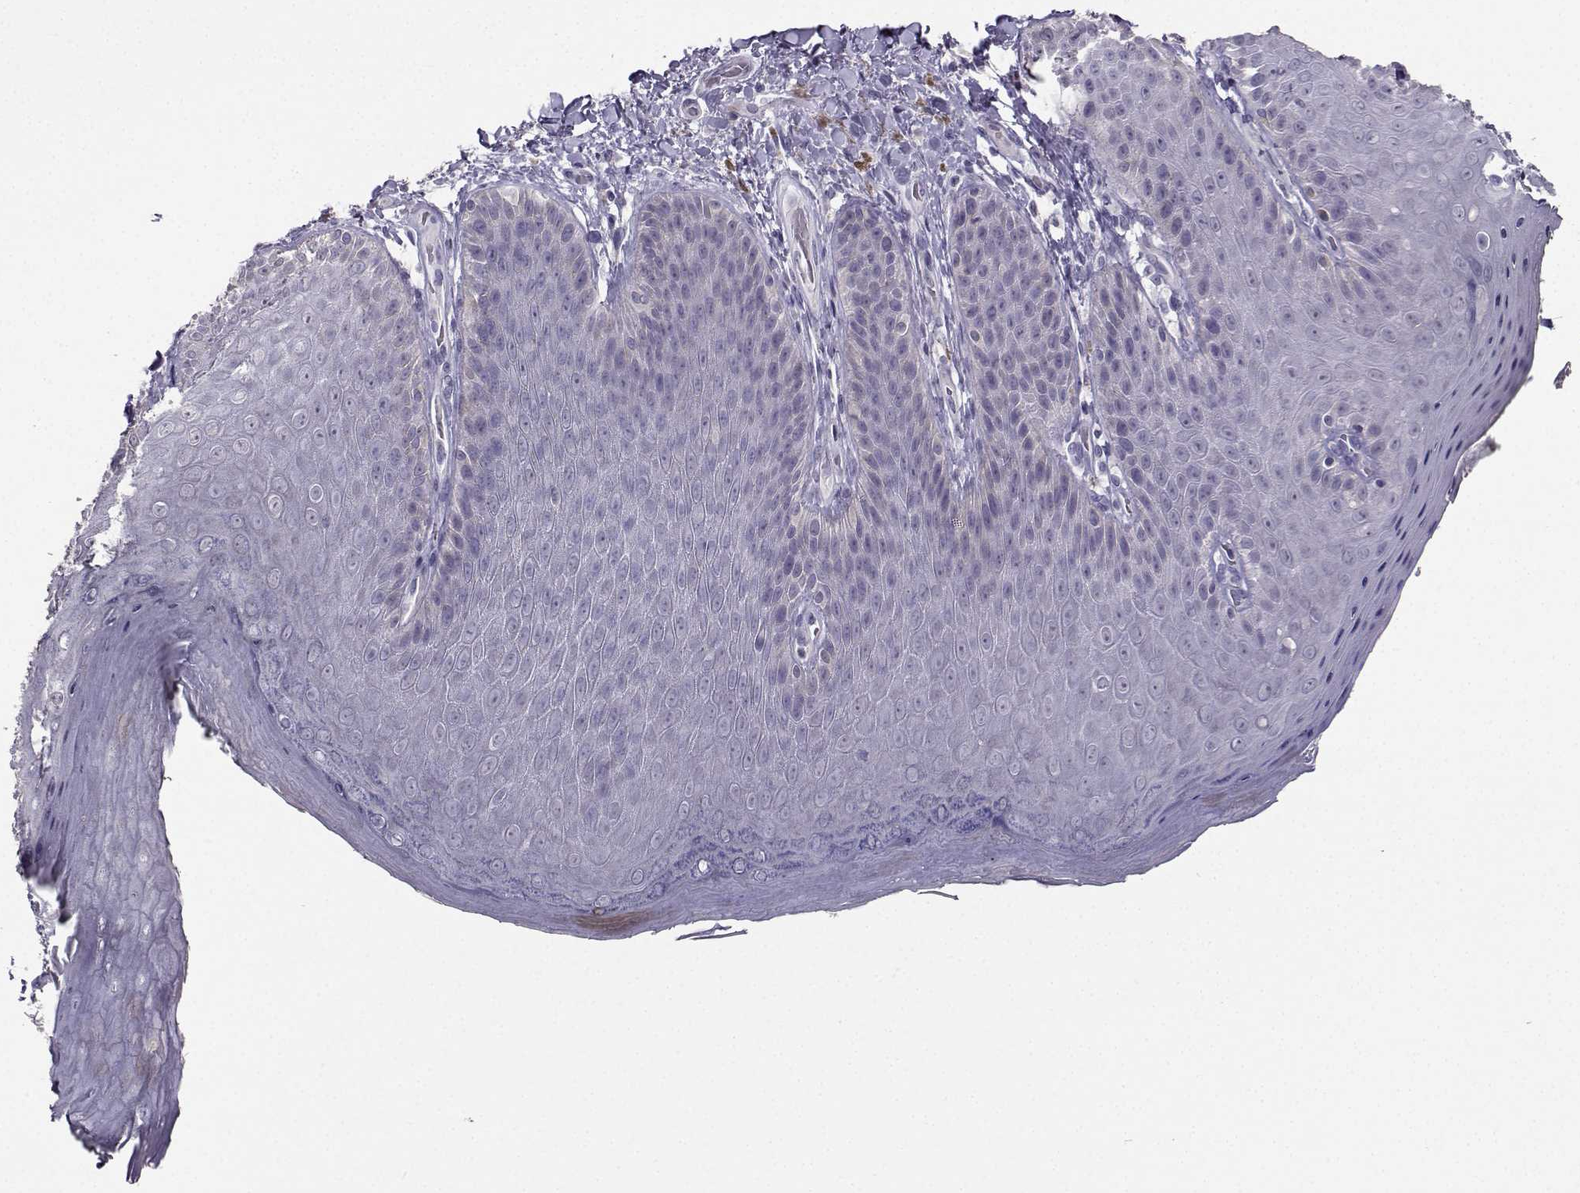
{"staining": {"intensity": "negative", "quantity": "none", "location": "none"}, "tissue": "skin", "cell_type": "Epidermal cells", "image_type": "normal", "snomed": [{"axis": "morphology", "description": "Normal tissue, NOS"}, {"axis": "topography", "description": "Anal"}], "caption": "IHC histopathology image of unremarkable human skin stained for a protein (brown), which displays no staining in epidermal cells.", "gene": "CARTPT", "patient": {"sex": "male", "age": 53}}